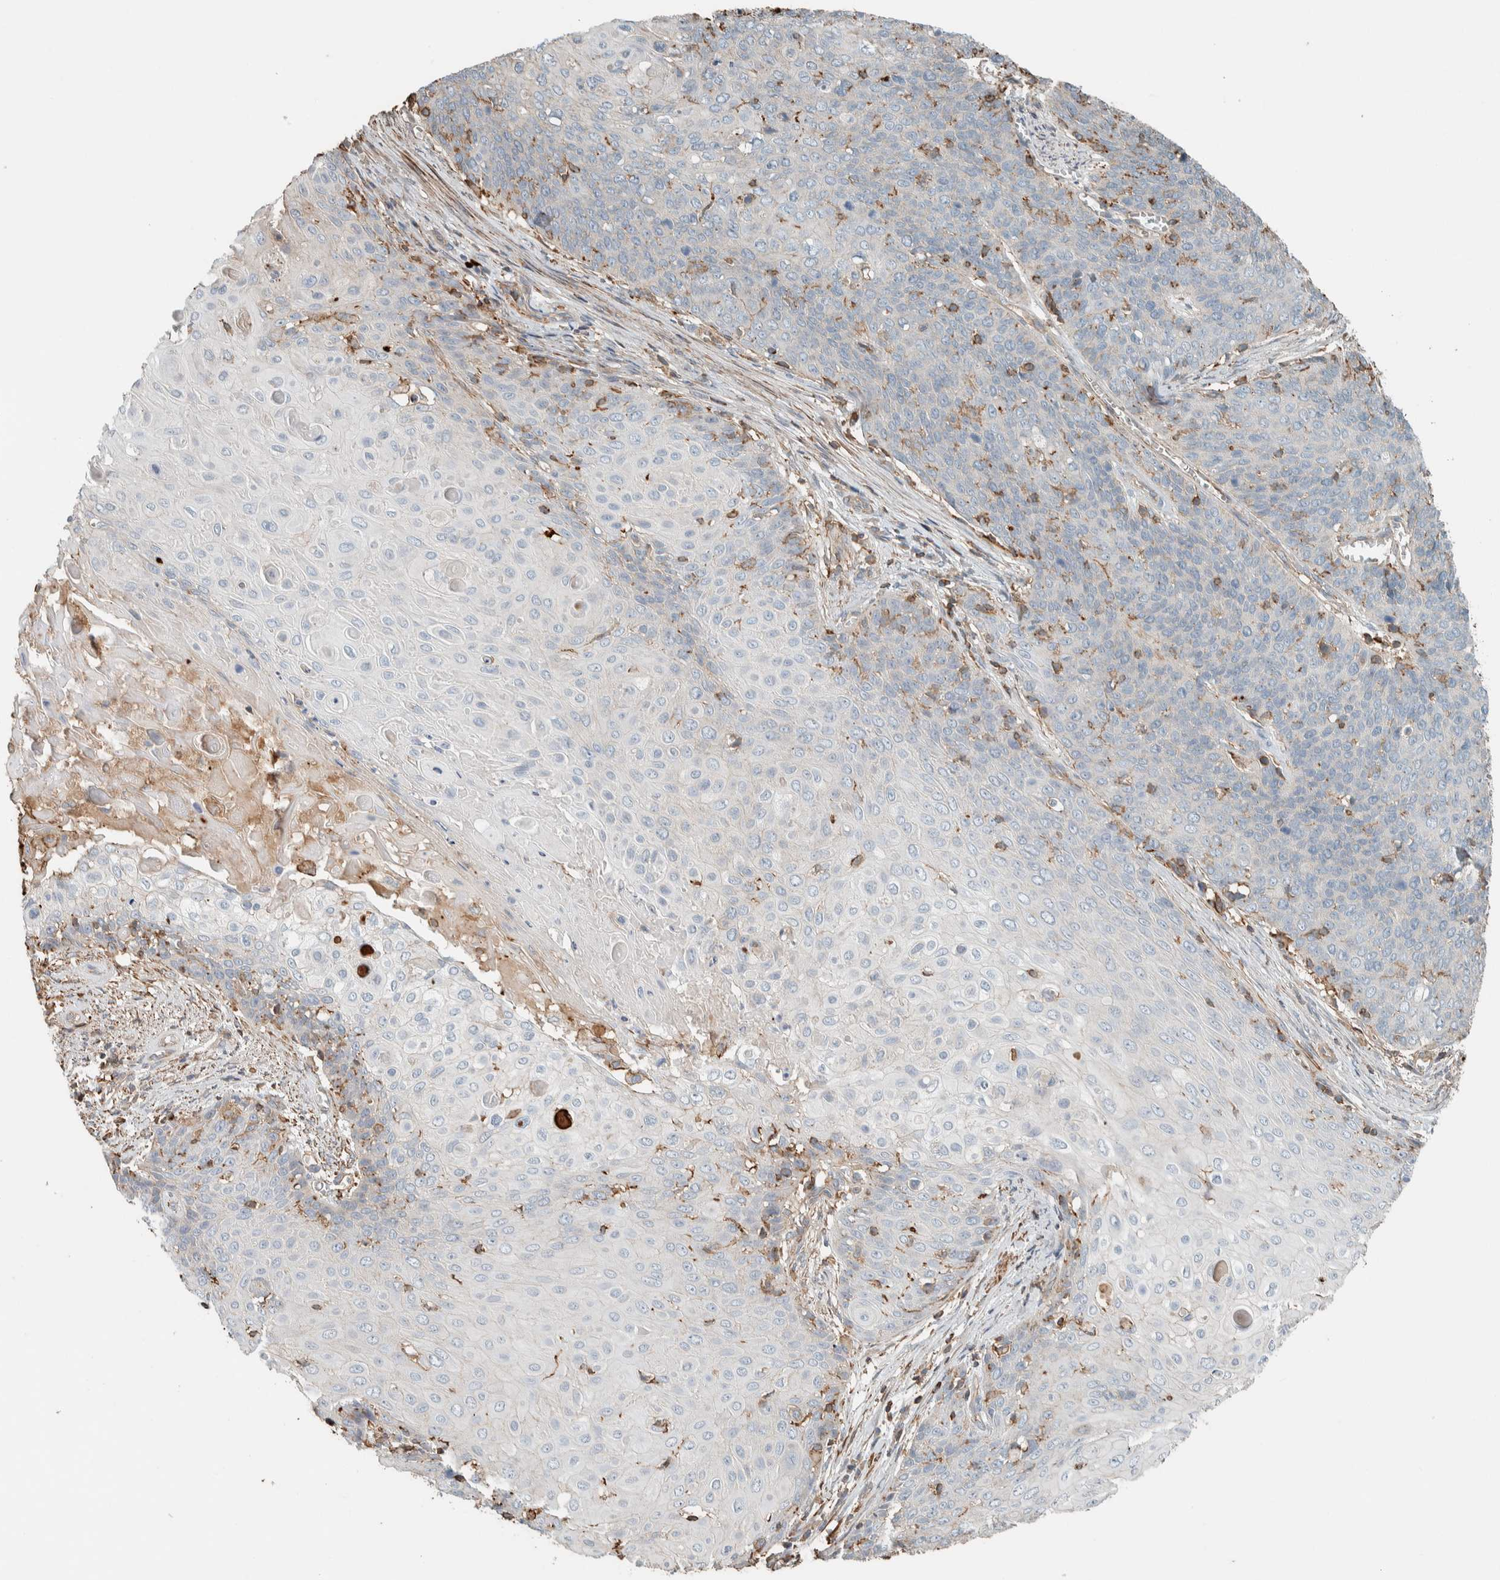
{"staining": {"intensity": "negative", "quantity": "none", "location": "none"}, "tissue": "cervical cancer", "cell_type": "Tumor cells", "image_type": "cancer", "snomed": [{"axis": "morphology", "description": "Squamous cell carcinoma, NOS"}, {"axis": "topography", "description": "Cervix"}], "caption": "This is an IHC histopathology image of human cervical cancer (squamous cell carcinoma). There is no positivity in tumor cells.", "gene": "CTBP2", "patient": {"sex": "female", "age": 39}}